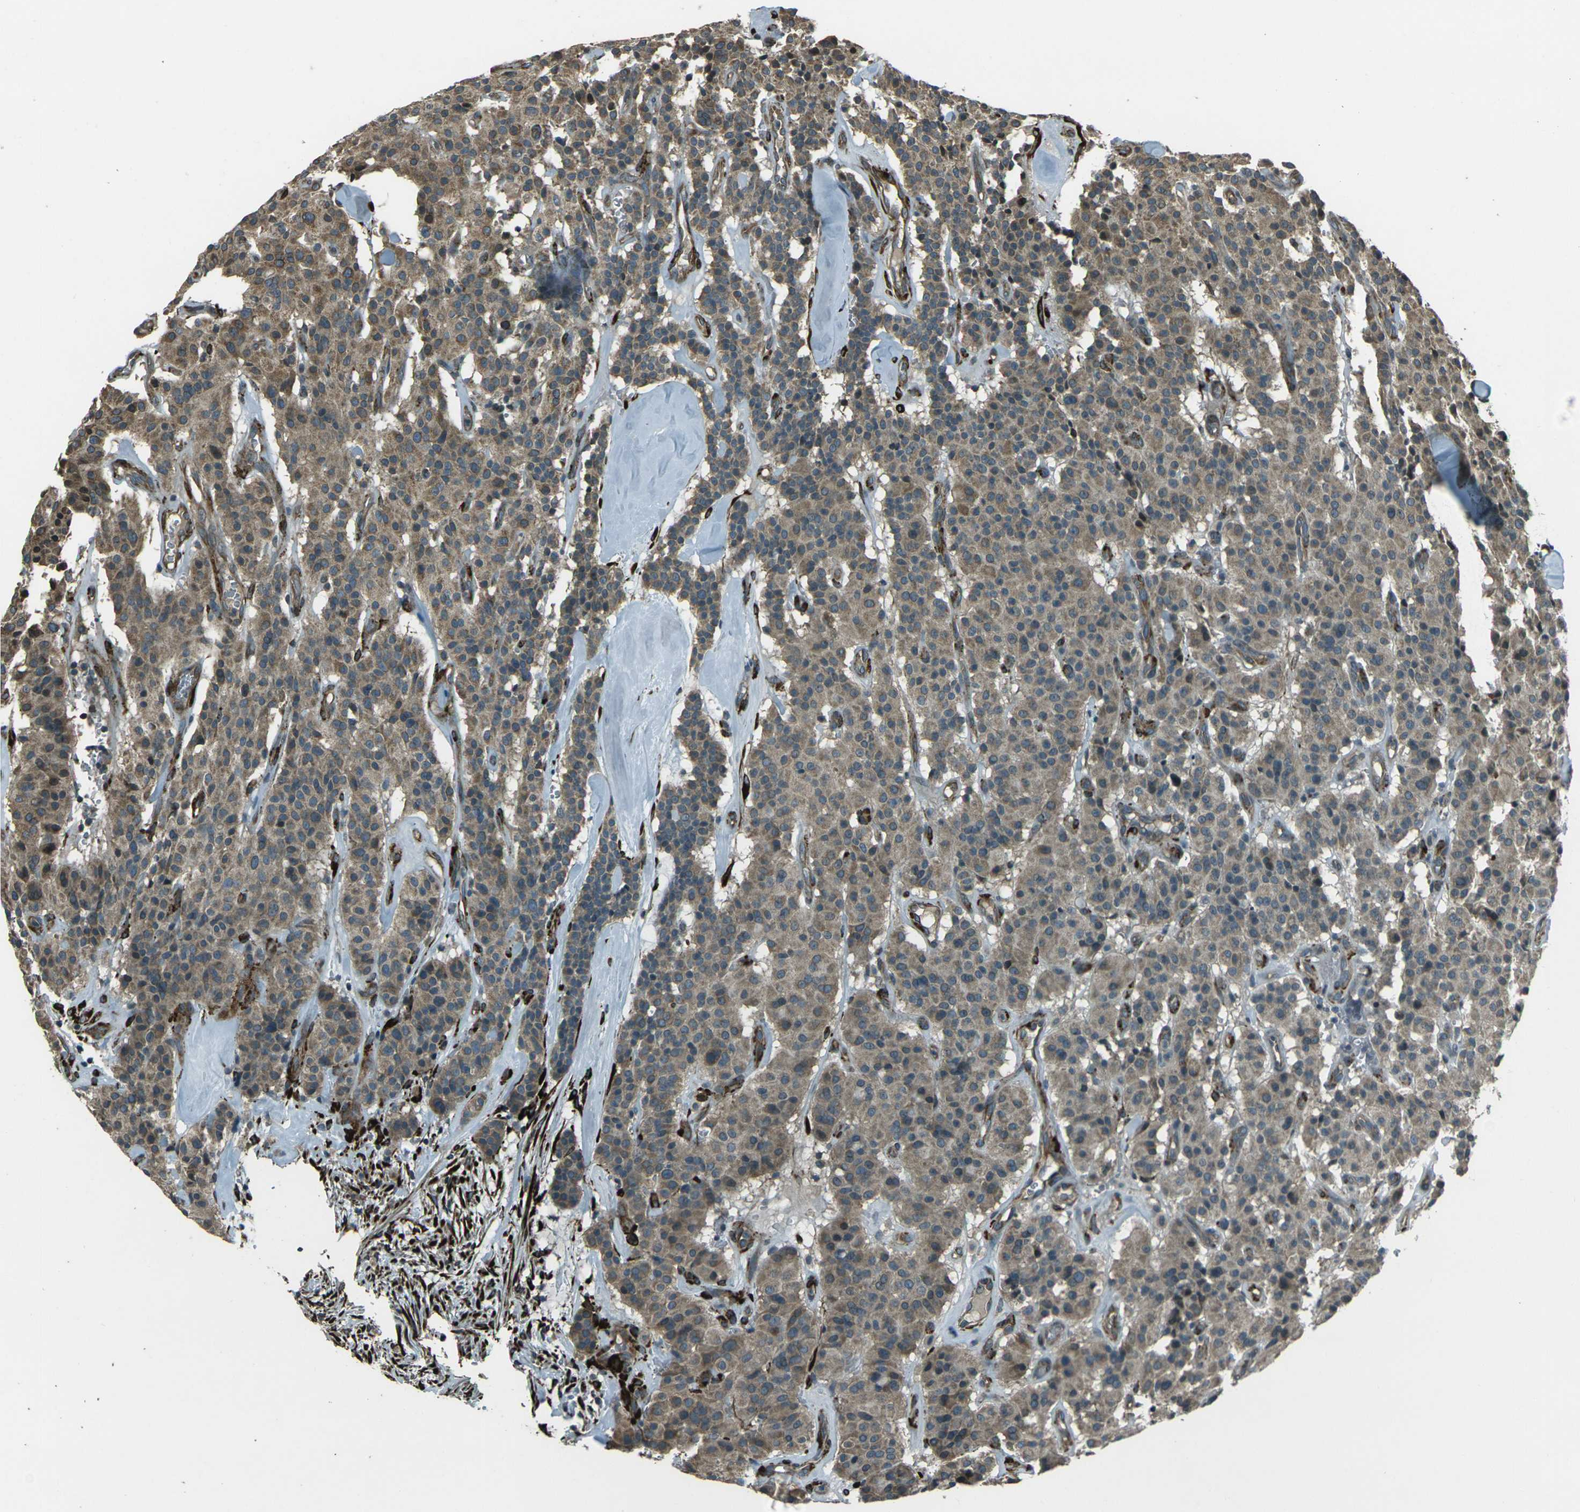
{"staining": {"intensity": "moderate", "quantity": ">75%", "location": "cytoplasmic/membranous"}, "tissue": "carcinoid", "cell_type": "Tumor cells", "image_type": "cancer", "snomed": [{"axis": "morphology", "description": "Carcinoid, malignant, NOS"}, {"axis": "topography", "description": "Lung"}], "caption": "Human carcinoid stained with a brown dye exhibits moderate cytoplasmic/membranous positive staining in about >75% of tumor cells.", "gene": "LSMEM1", "patient": {"sex": "male", "age": 30}}